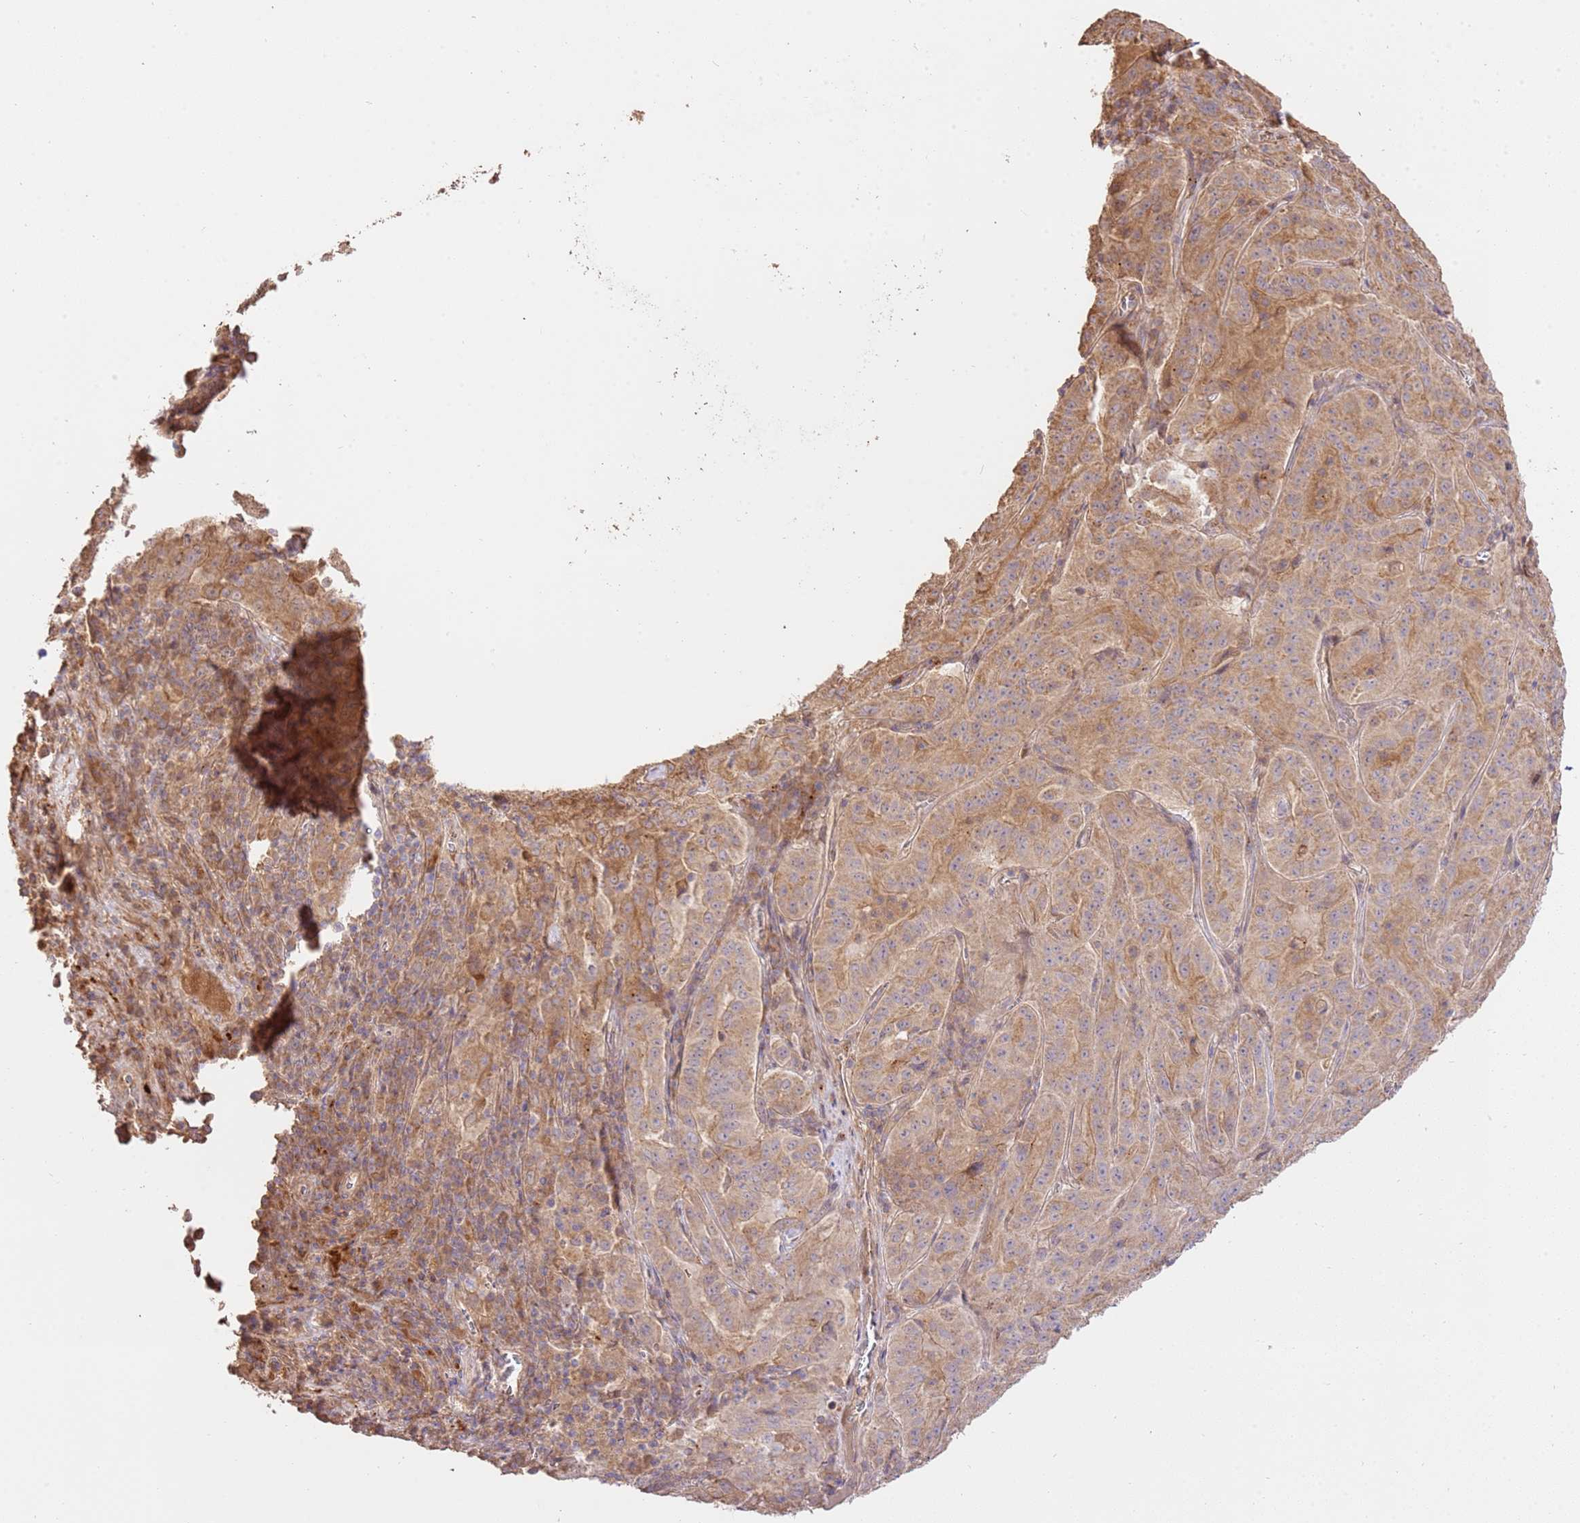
{"staining": {"intensity": "moderate", "quantity": ">75%", "location": "cytoplasmic/membranous"}, "tissue": "pancreatic cancer", "cell_type": "Tumor cells", "image_type": "cancer", "snomed": [{"axis": "morphology", "description": "Adenocarcinoma, NOS"}, {"axis": "topography", "description": "Pancreas"}], "caption": "Tumor cells demonstrate medium levels of moderate cytoplasmic/membranous staining in about >75% of cells in pancreatic cancer (adenocarcinoma).", "gene": "CEP55", "patient": {"sex": "male", "age": 63}}